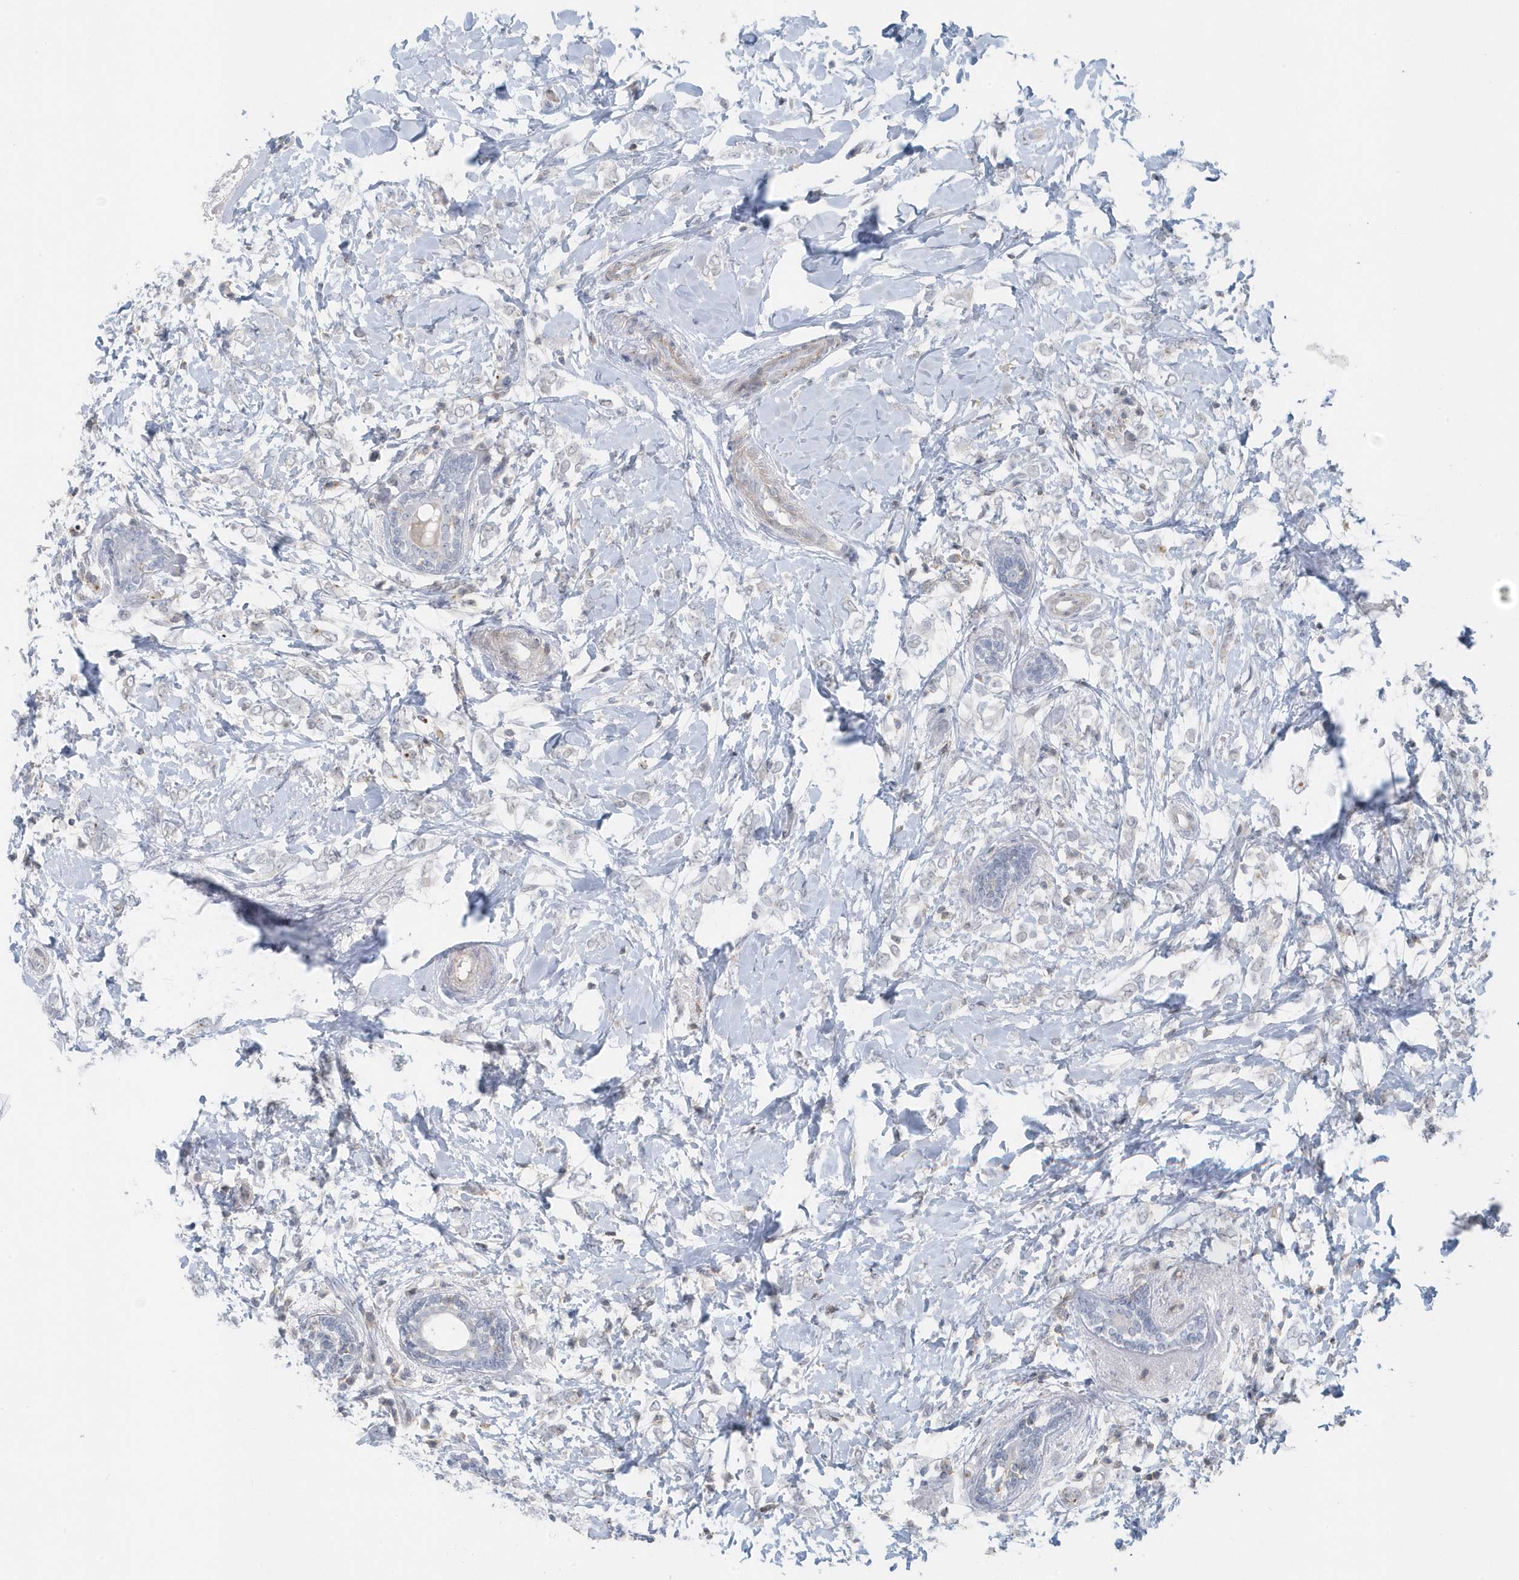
{"staining": {"intensity": "negative", "quantity": "none", "location": "none"}, "tissue": "breast cancer", "cell_type": "Tumor cells", "image_type": "cancer", "snomed": [{"axis": "morphology", "description": "Normal tissue, NOS"}, {"axis": "morphology", "description": "Lobular carcinoma"}, {"axis": "topography", "description": "Breast"}], "caption": "High magnification brightfield microscopy of lobular carcinoma (breast) stained with DAB (brown) and counterstained with hematoxylin (blue): tumor cells show no significant positivity.", "gene": "CACNB2", "patient": {"sex": "female", "age": 47}}